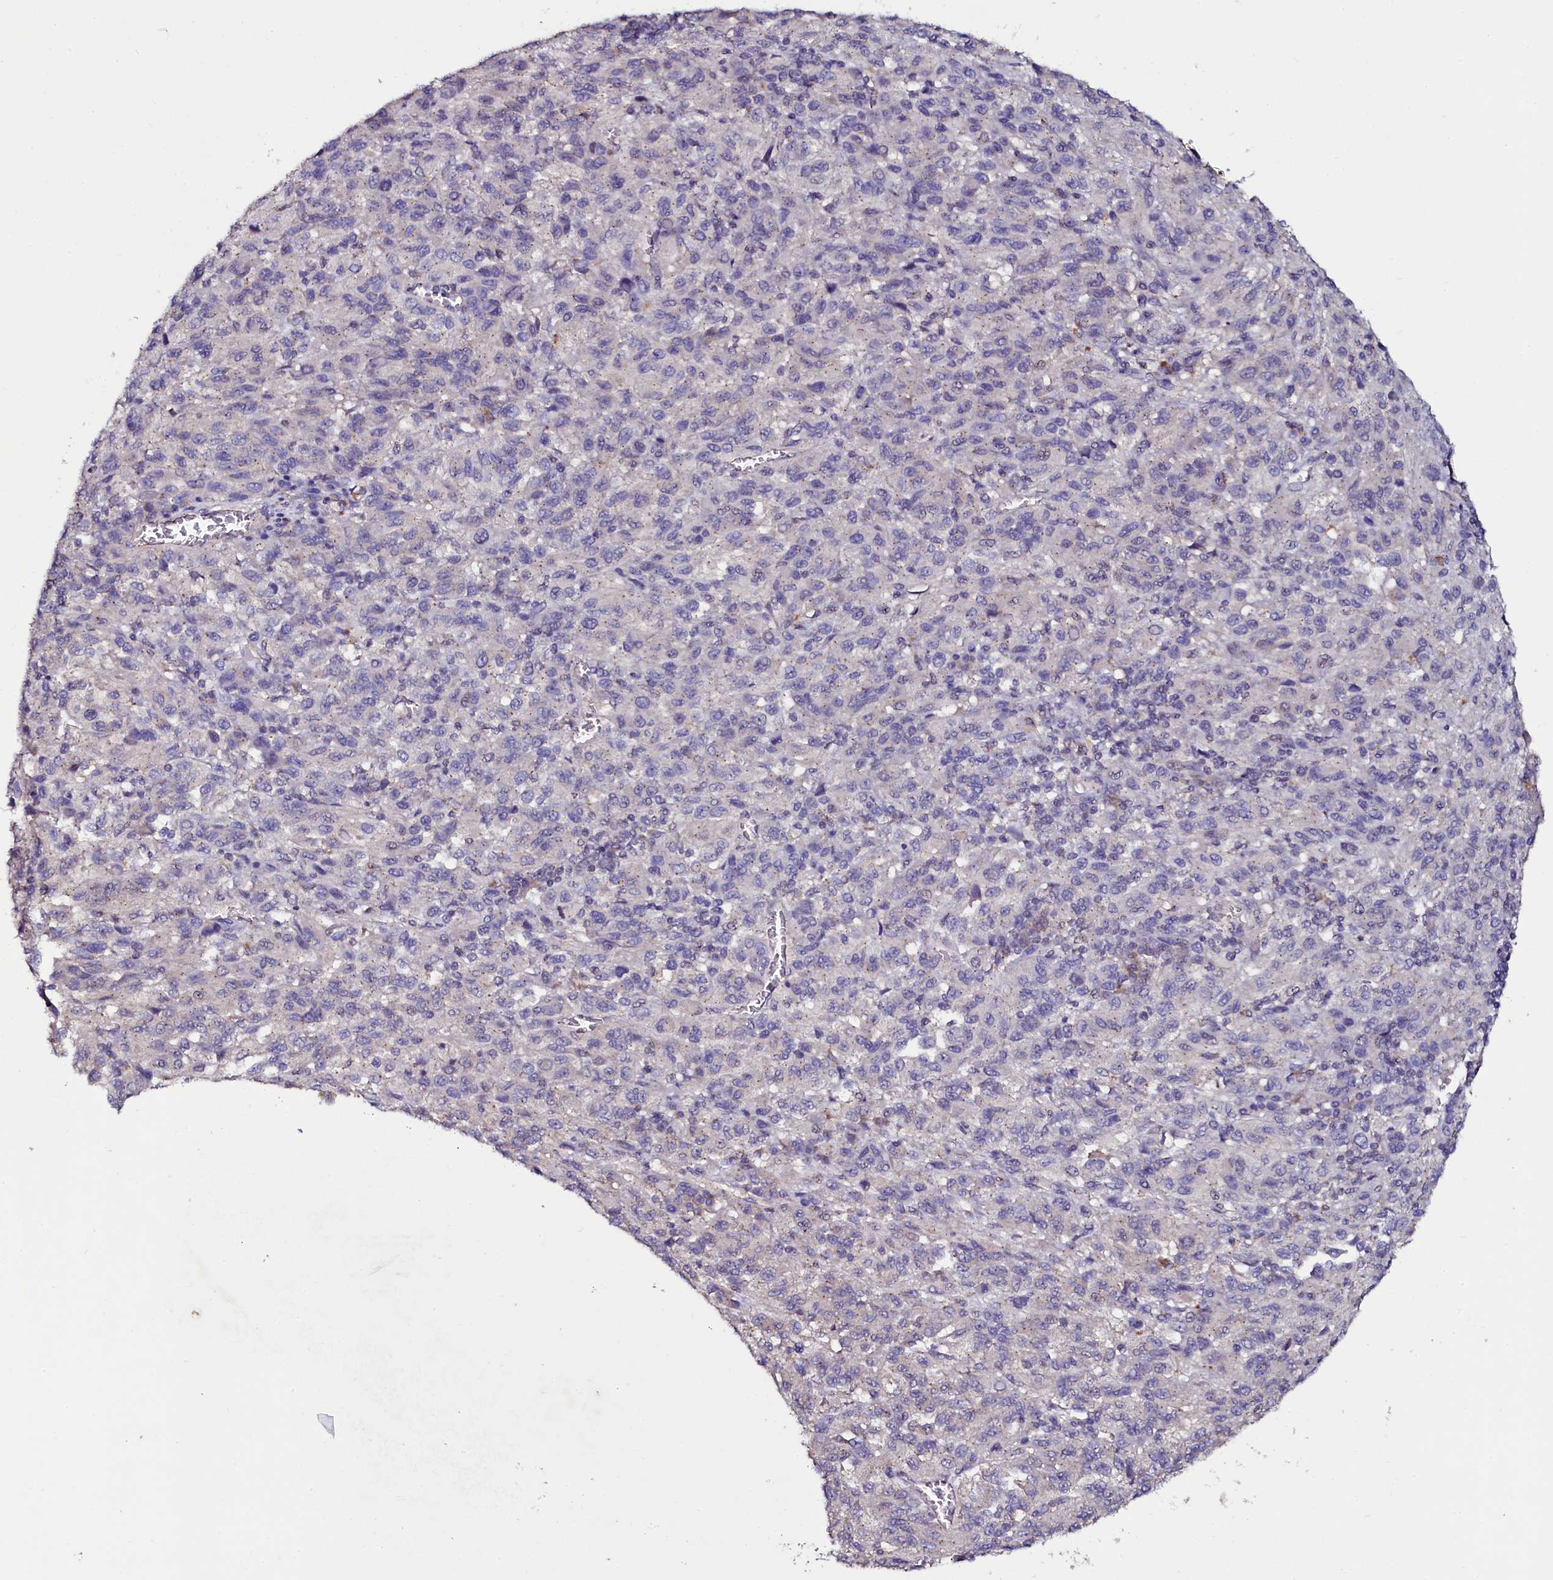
{"staining": {"intensity": "negative", "quantity": "none", "location": "none"}, "tissue": "melanoma", "cell_type": "Tumor cells", "image_type": "cancer", "snomed": [{"axis": "morphology", "description": "Malignant melanoma, Metastatic site"}, {"axis": "topography", "description": "Lung"}], "caption": "A photomicrograph of malignant melanoma (metastatic site) stained for a protein exhibits no brown staining in tumor cells.", "gene": "USPL1", "patient": {"sex": "male", "age": 64}}